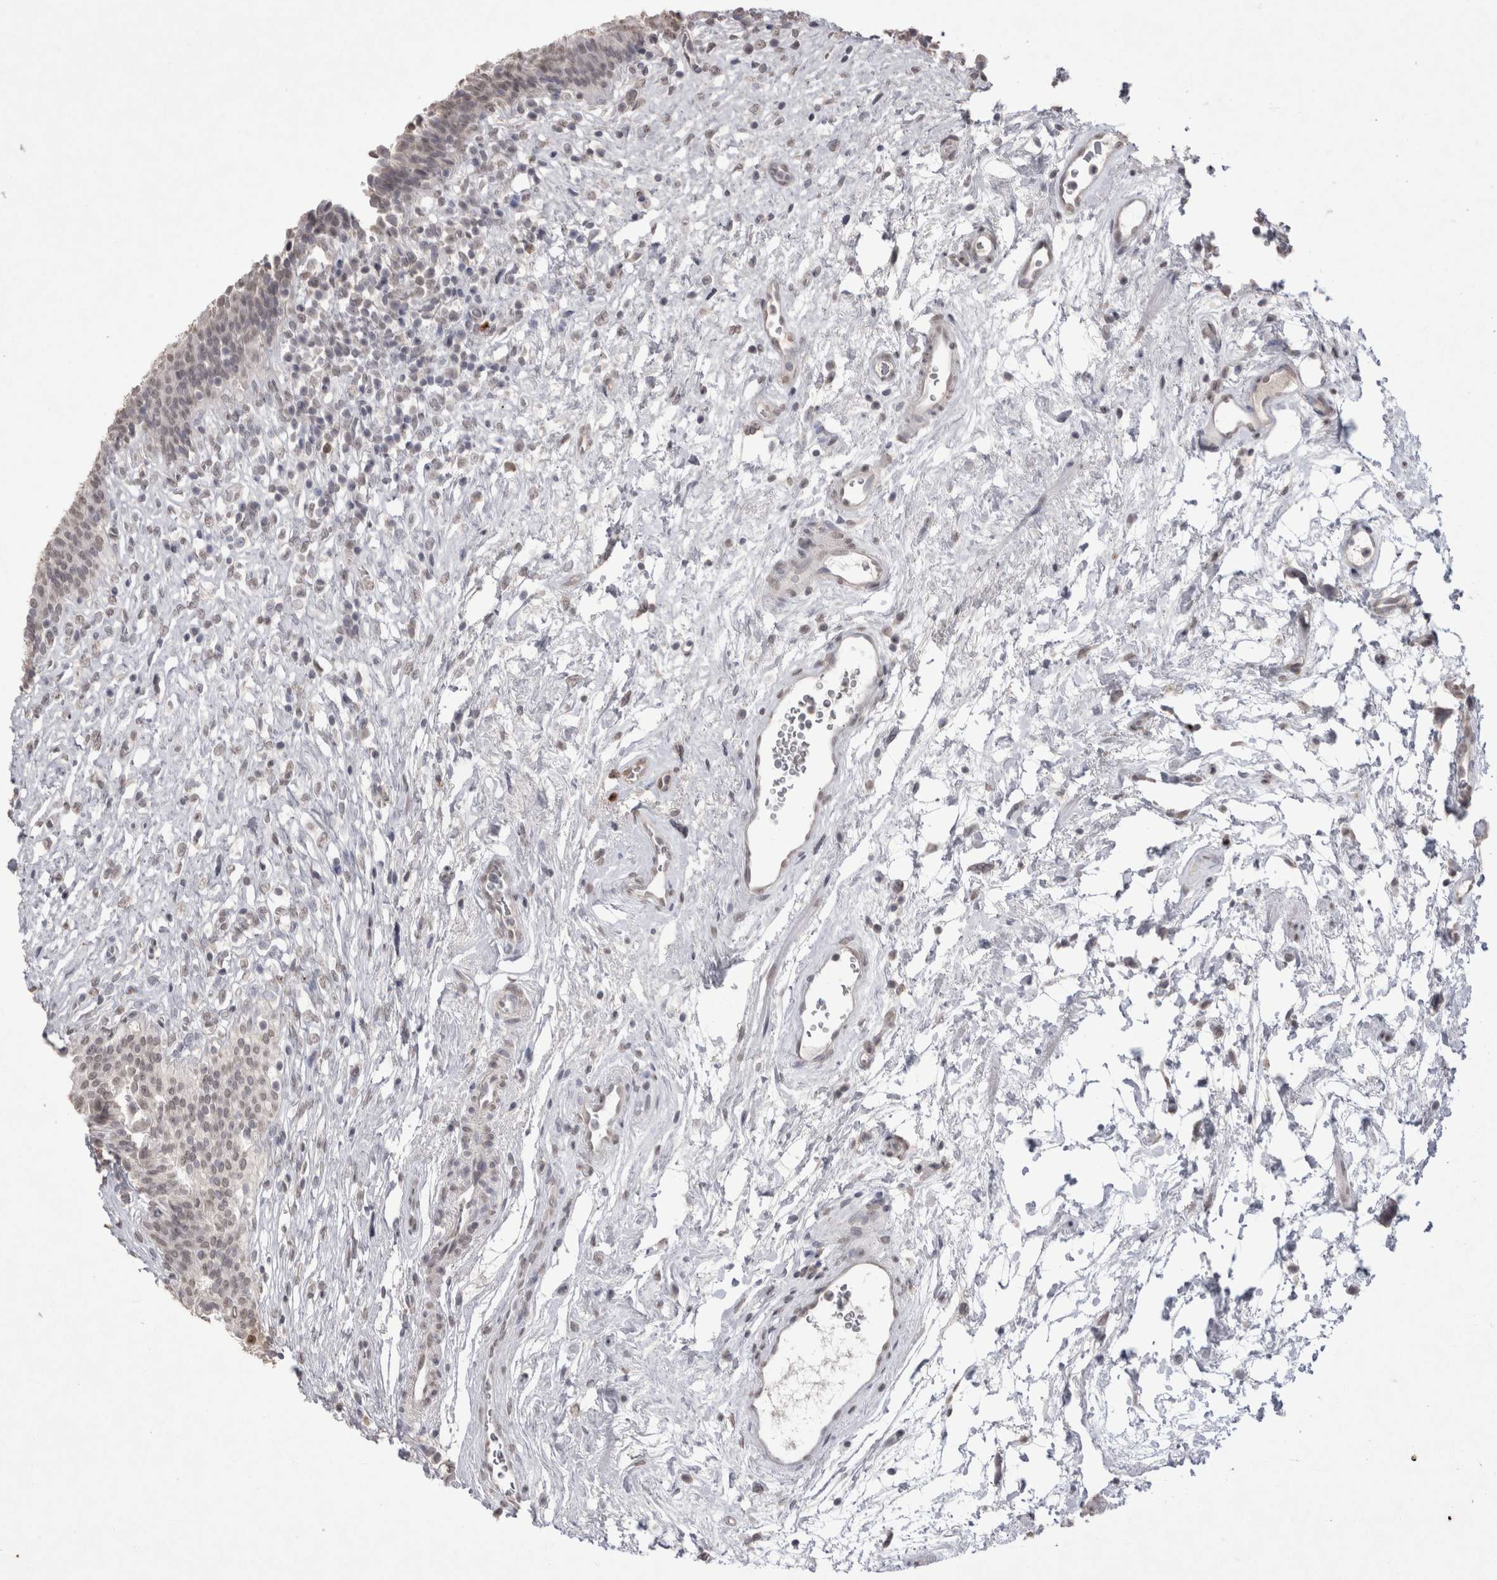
{"staining": {"intensity": "weak", "quantity": ">75%", "location": "nuclear"}, "tissue": "urinary bladder", "cell_type": "Urothelial cells", "image_type": "normal", "snomed": [{"axis": "morphology", "description": "Normal tissue, NOS"}, {"axis": "topography", "description": "Urinary bladder"}], "caption": "A brown stain shows weak nuclear staining of a protein in urothelial cells of benign human urinary bladder. The staining is performed using DAB brown chromogen to label protein expression. The nuclei are counter-stained blue using hematoxylin.", "gene": "DDX4", "patient": {"sex": "male", "age": 83}}